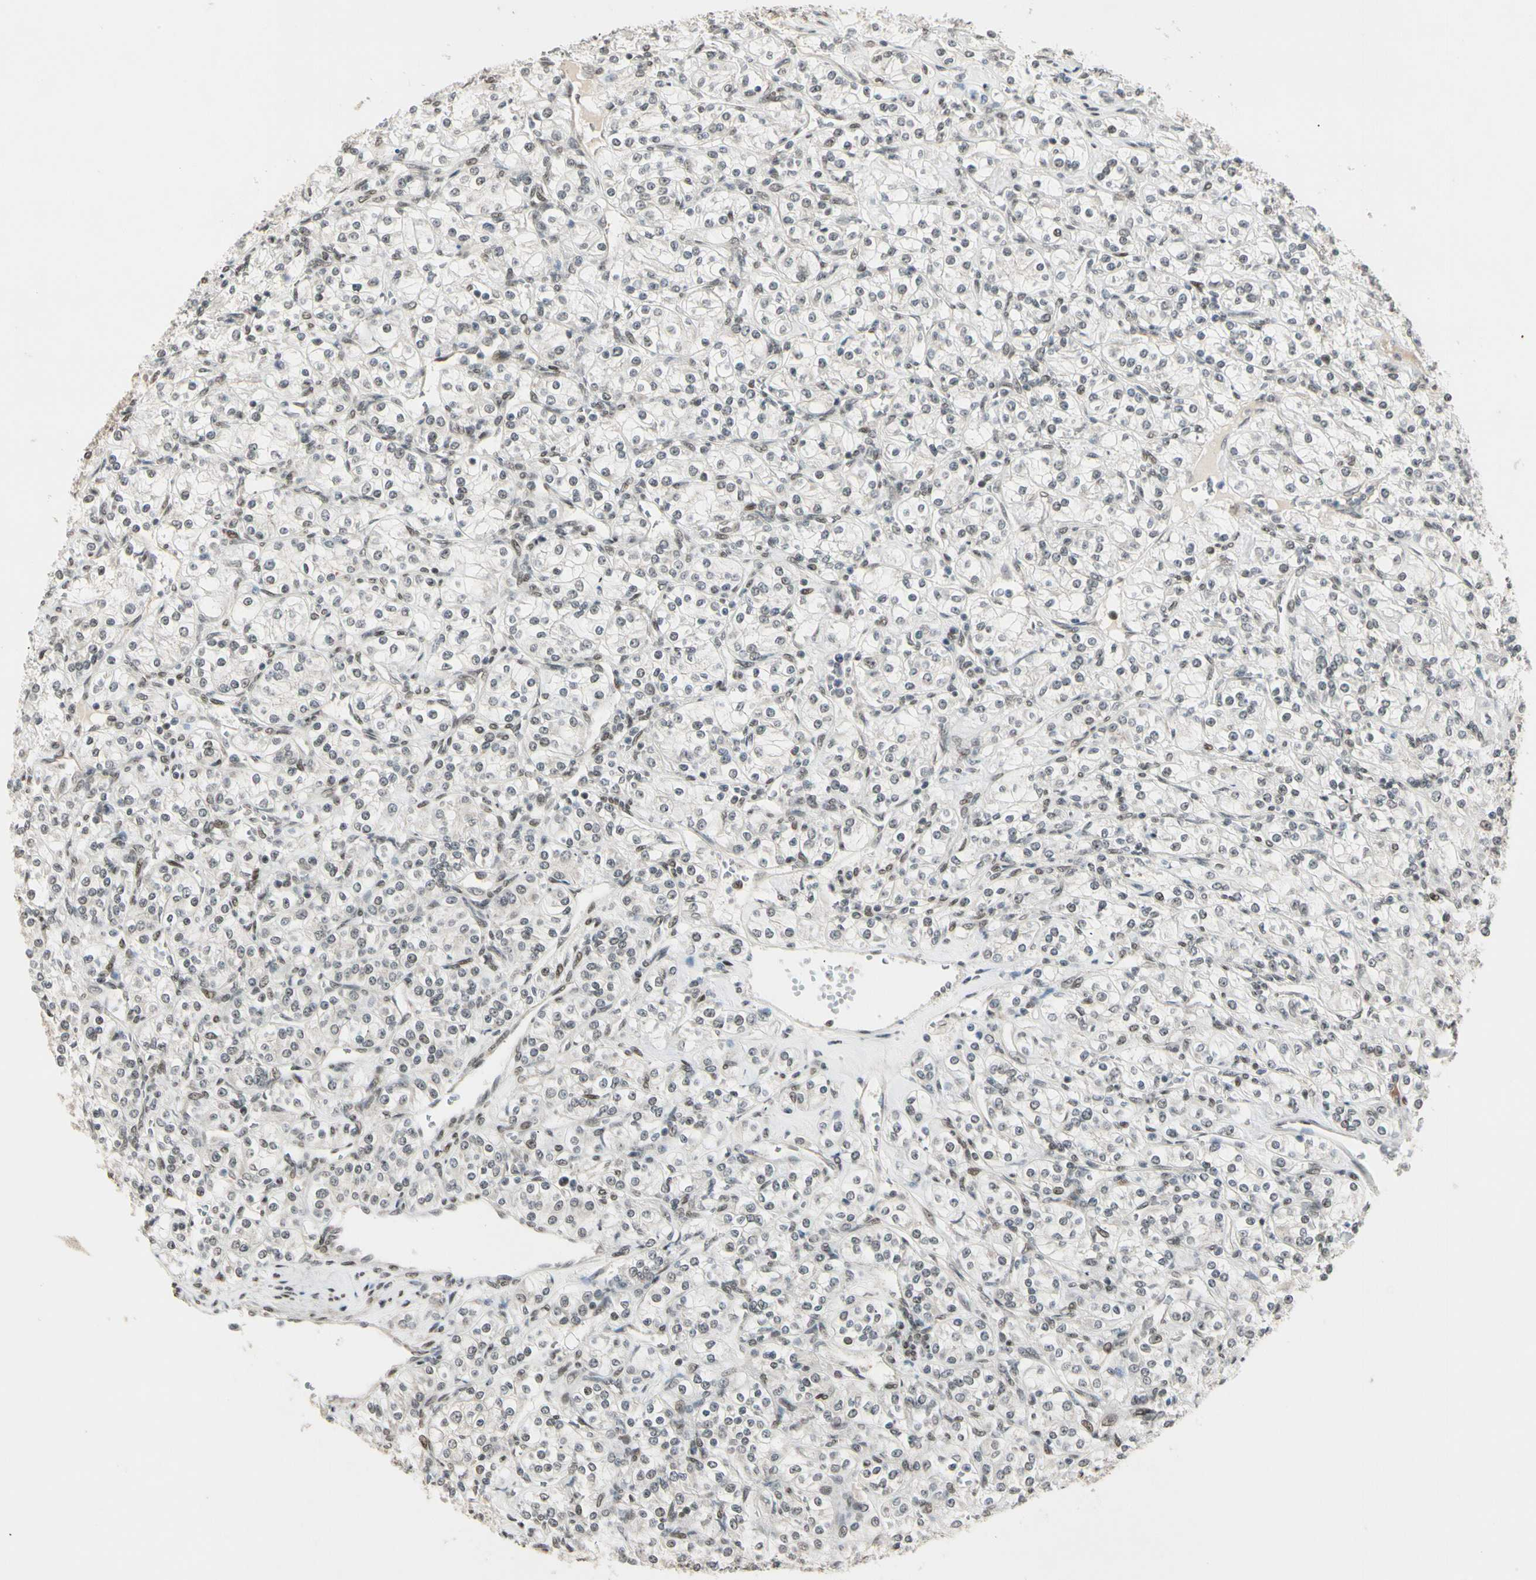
{"staining": {"intensity": "weak", "quantity": "25%-75%", "location": "nuclear"}, "tissue": "renal cancer", "cell_type": "Tumor cells", "image_type": "cancer", "snomed": [{"axis": "morphology", "description": "Adenocarcinoma, NOS"}, {"axis": "topography", "description": "Kidney"}], "caption": "This image displays immunohistochemistry (IHC) staining of renal adenocarcinoma, with low weak nuclear staining in approximately 25%-75% of tumor cells.", "gene": "CHAMP1", "patient": {"sex": "male", "age": 77}}